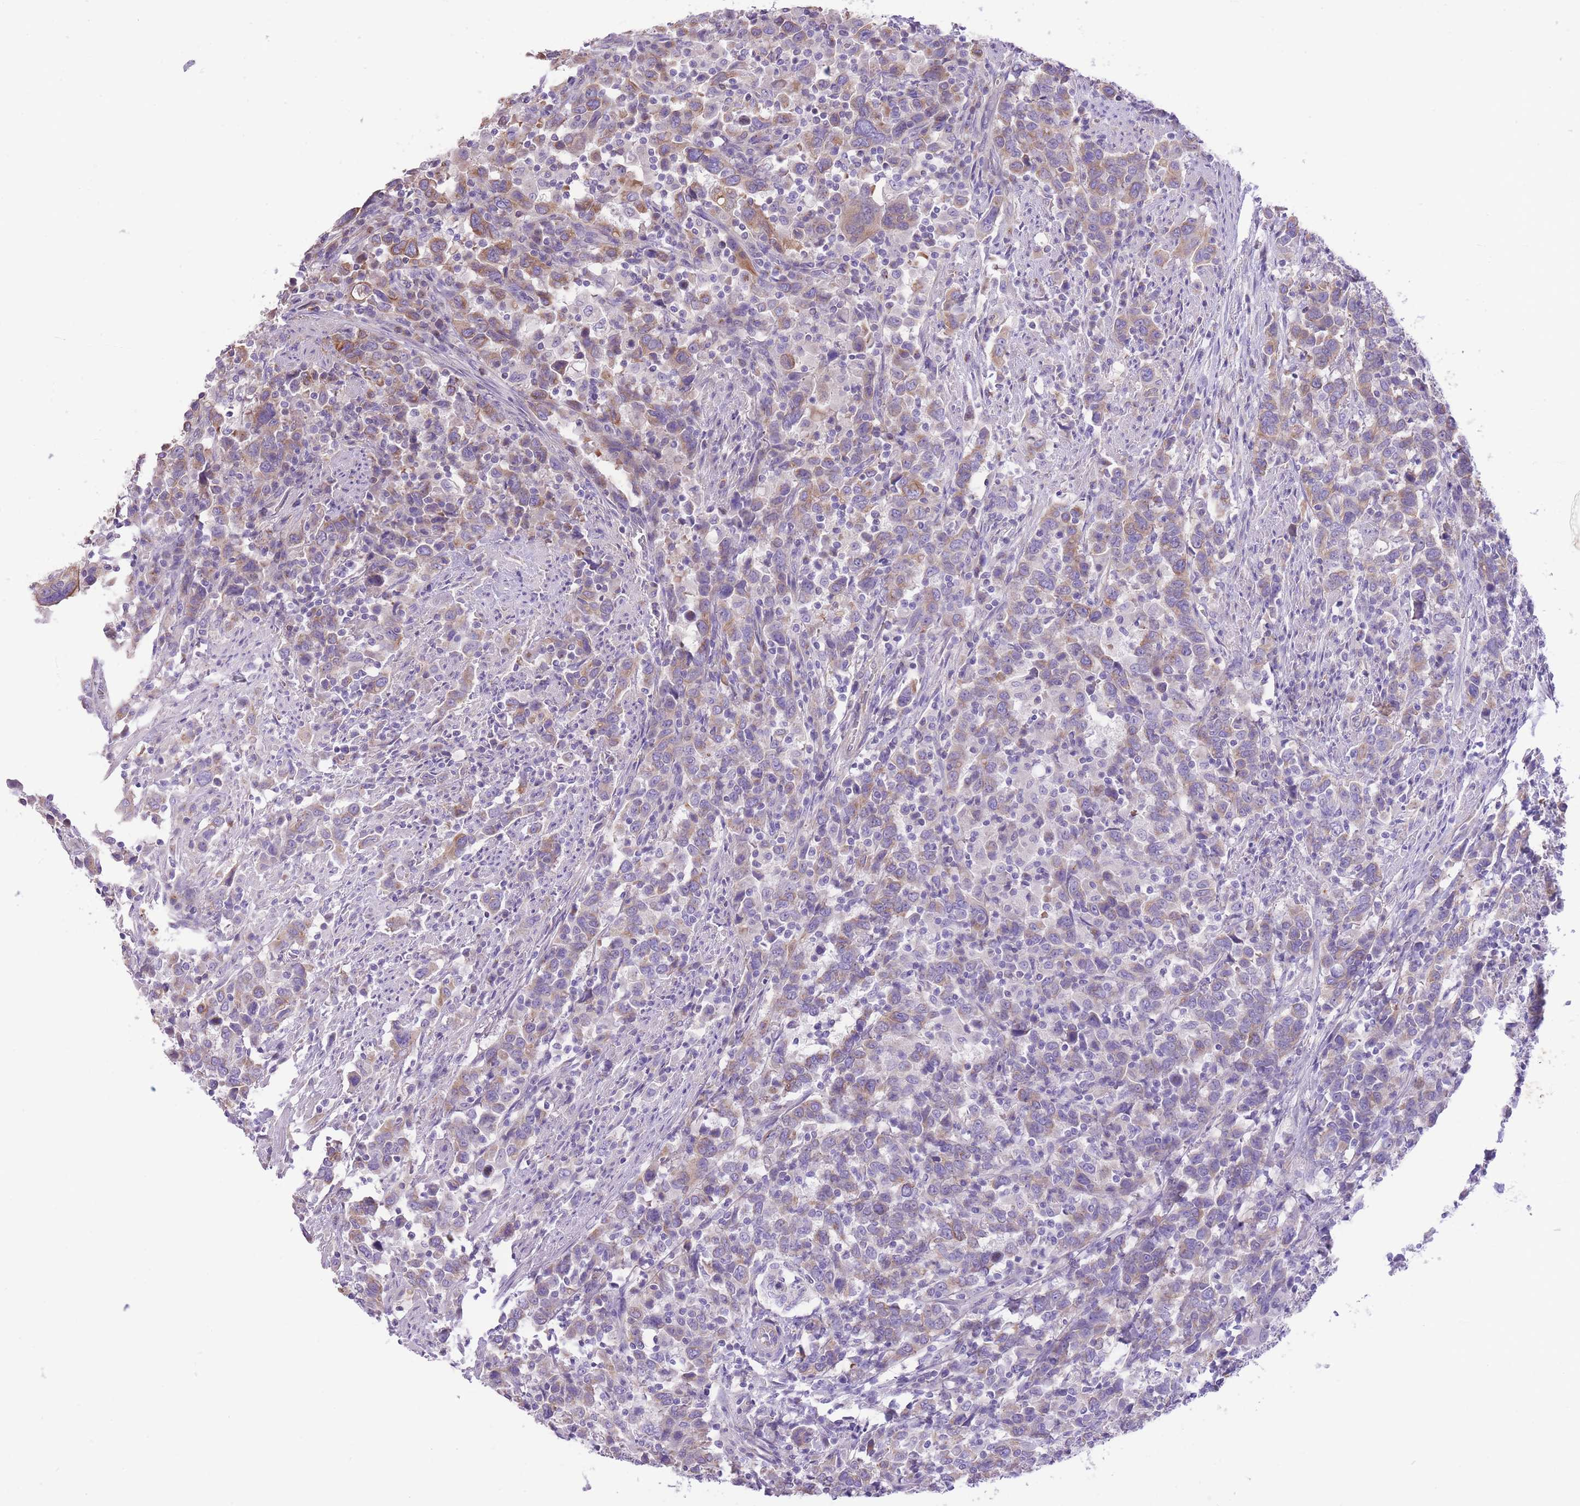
{"staining": {"intensity": "moderate", "quantity": "<25%", "location": "cytoplasmic/membranous"}, "tissue": "urothelial cancer", "cell_type": "Tumor cells", "image_type": "cancer", "snomed": [{"axis": "morphology", "description": "Urothelial carcinoma, High grade"}, {"axis": "topography", "description": "Urinary bladder"}], "caption": "An image of human high-grade urothelial carcinoma stained for a protein displays moderate cytoplasmic/membranous brown staining in tumor cells. (brown staining indicates protein expression, while blue staining denotes nuclei).", "gene": "RHOU", "patient": {"sex": "male", "age": 61}}